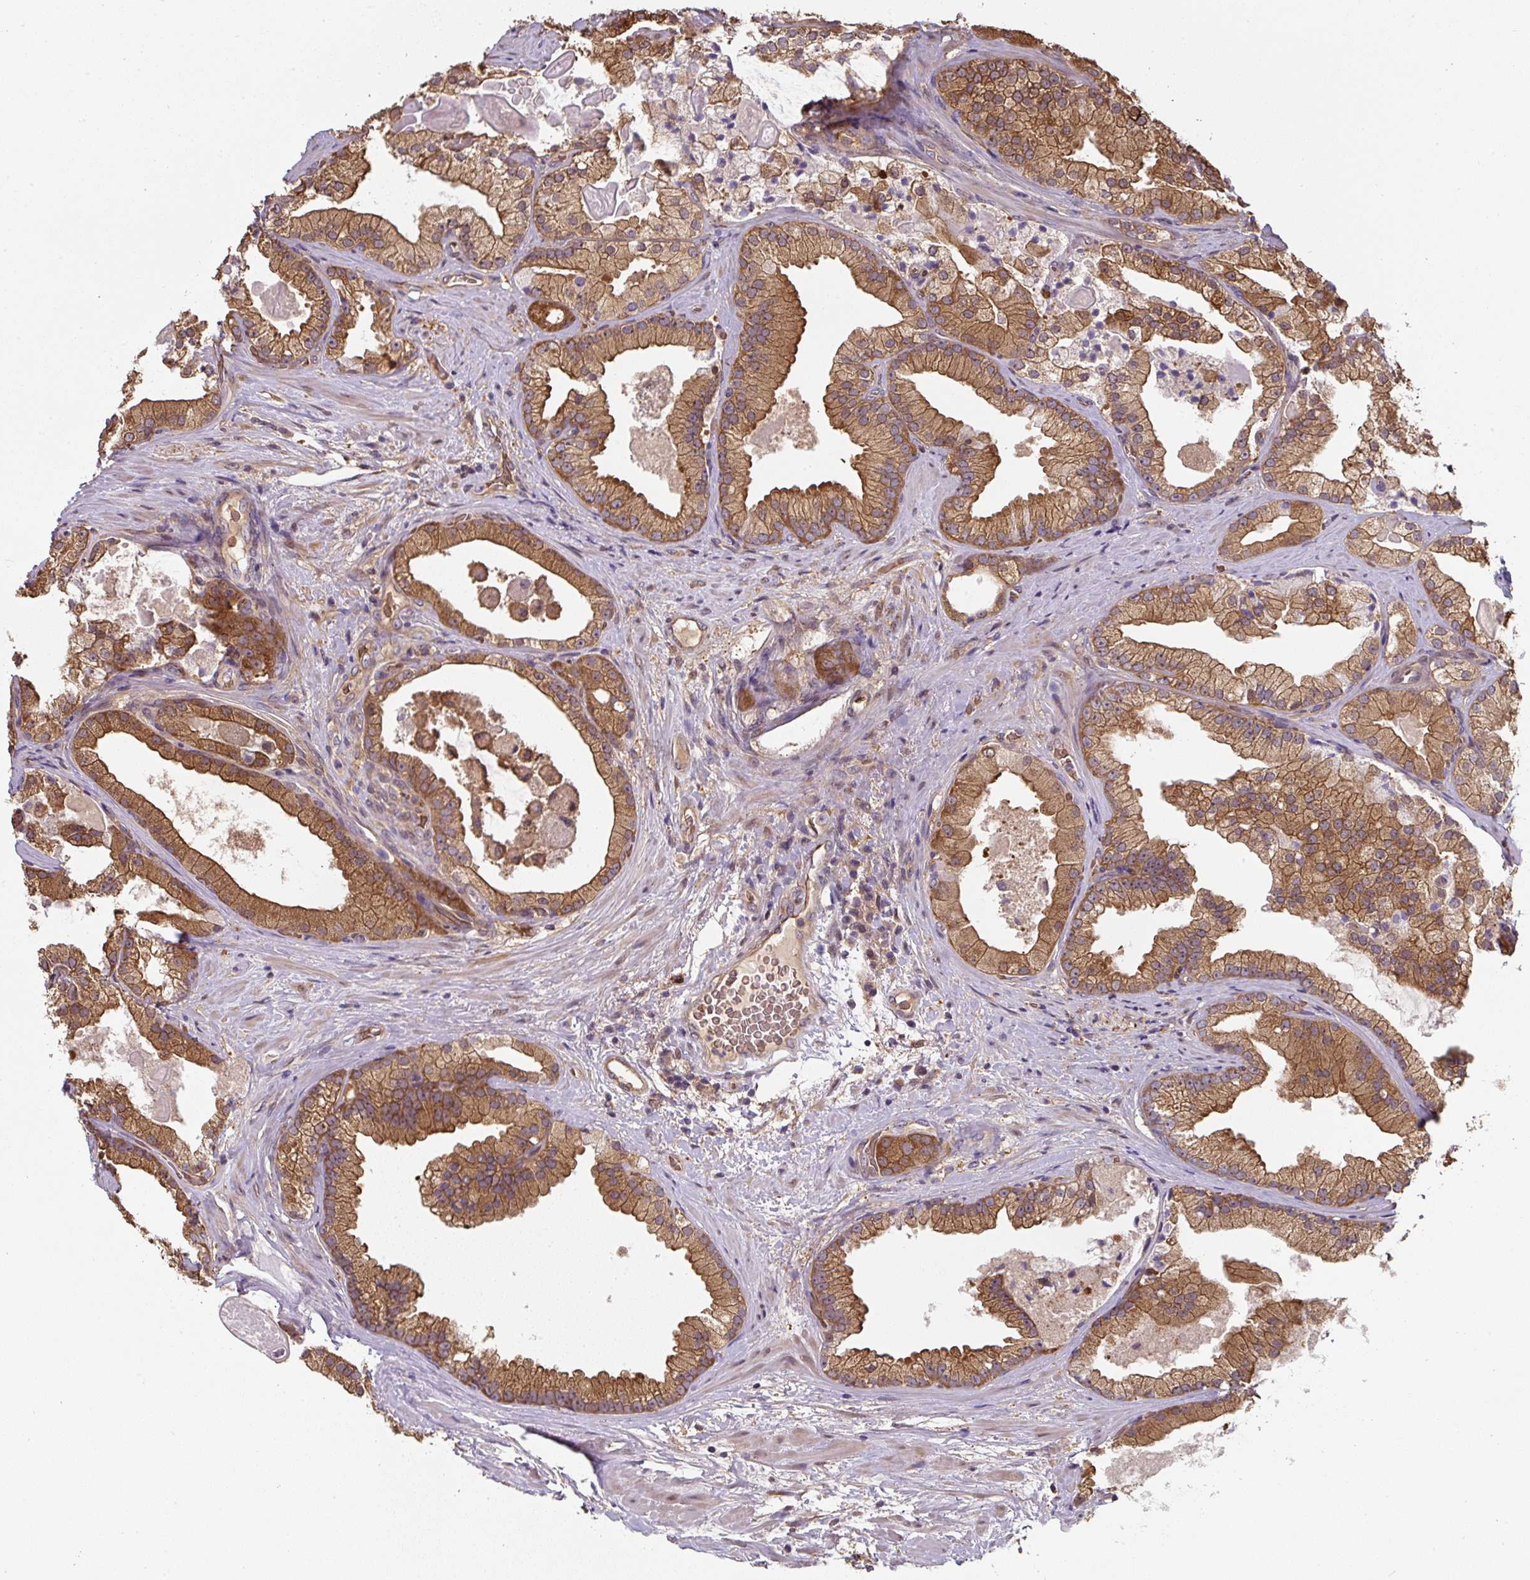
{"staining": {"intensity": "strong", "quantity": ">75%", "location": "cytoplasmic/membranous"}, "tissue": "prostate cancer", "cell_type": "Tumor cells", "image_type": "cancer", "snomed": [{"axis": "morphology", "description": "Adenocarcinoma, High grade"}, {"axis": "topography", "description": "Prostate"}], "caption": "Immunohistochemical staining of prostate cancer (high-grade adenocarcinoma) reveals strong cytoplasmic/membranous protein positivity in approximately >75% of tumor cells.", "gene": "ST13", "patient": {"sex": "male", "age": 68}}